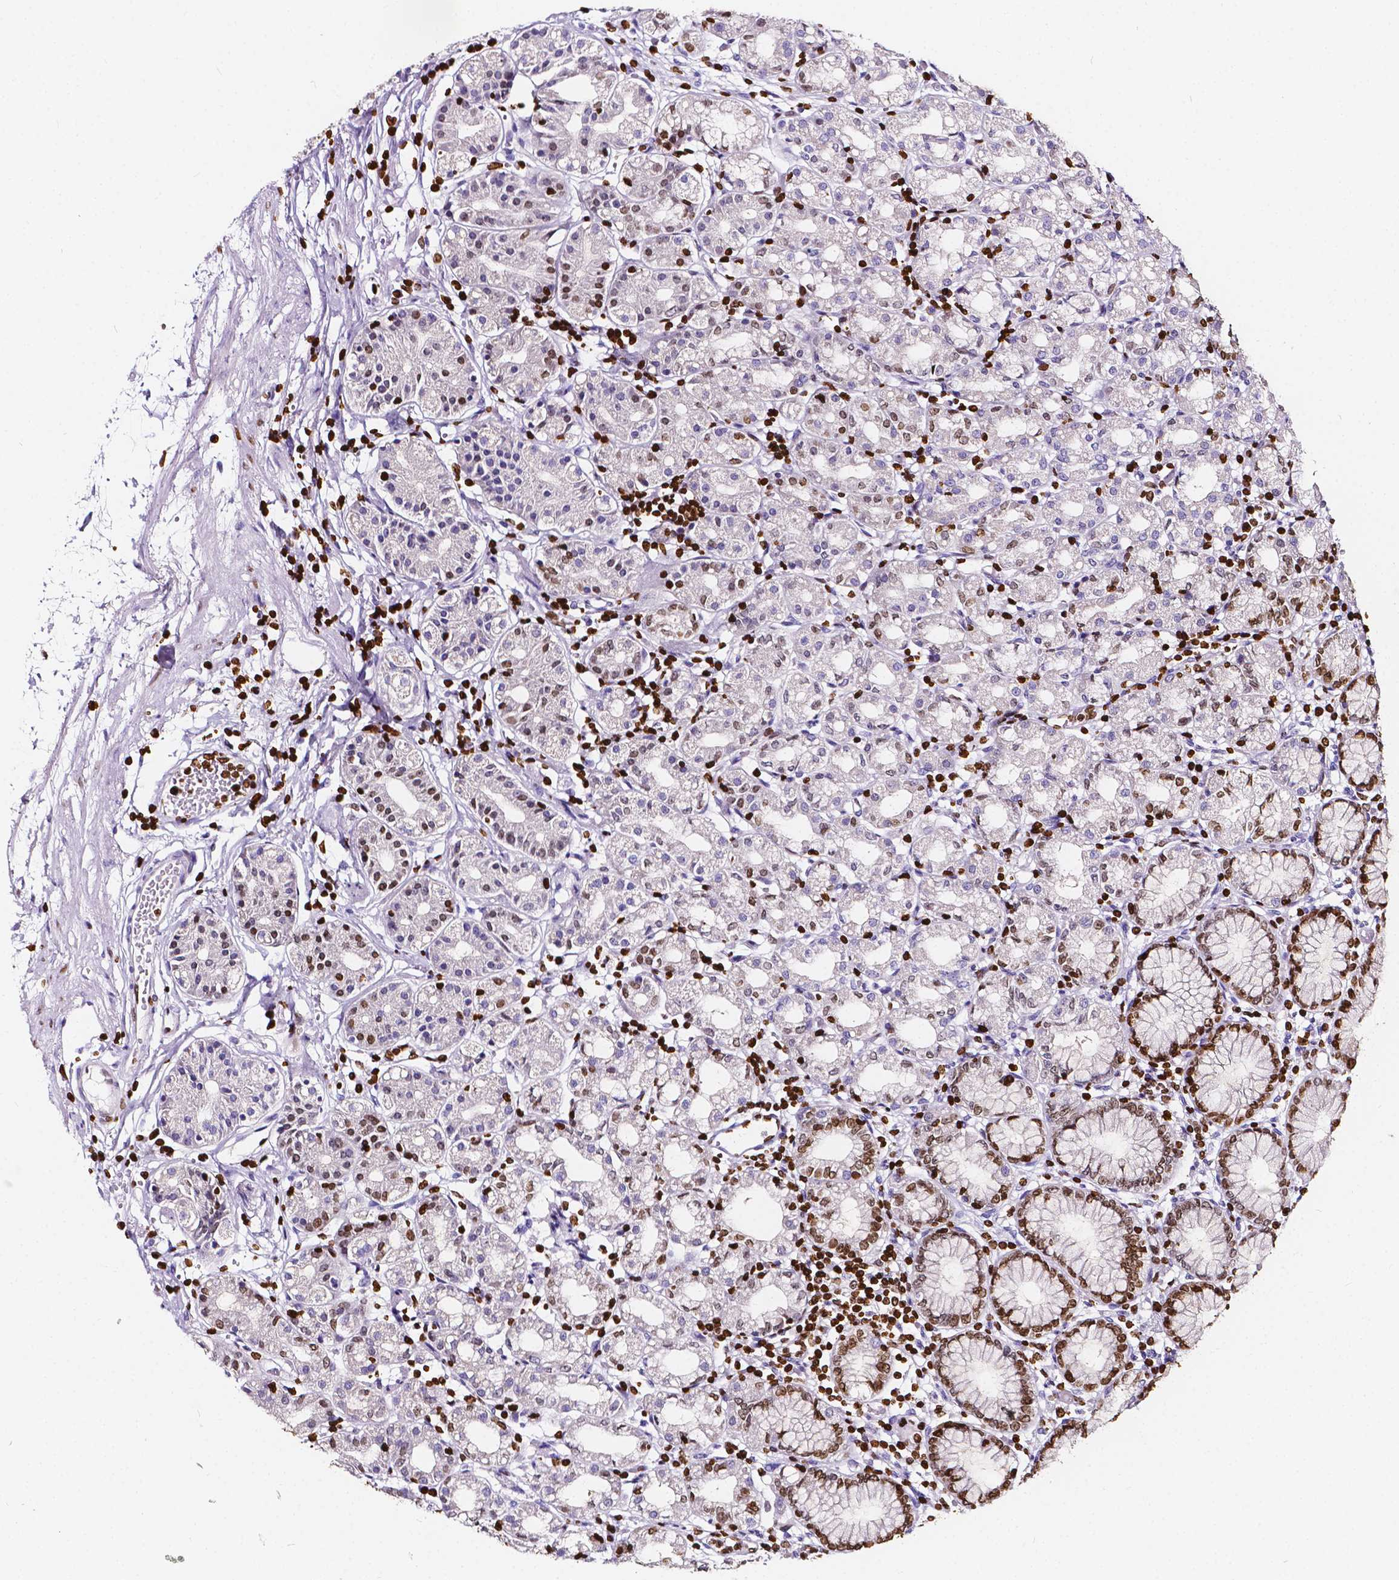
{"staining": {"intensity": "moderate", "quantity": "<25%", "location": "nuclear"}, "tissue": "stomach", "cell_type": "Glandular cells", "image_type": "normal", "snomed": [{"axis": "morphology", "description": "Normal tissue, NOS"}, {"axis": "topography", "description": "Skeletal muscle"}, {"axis": "topography", "description": "Stomach"}], "caption": "This micrograph reveals immunohistochemistry staining of normal stomach, with low moderate nuclear positivity in about <25% of glandular cells.", "gene": "CBY3", "patient": {"sex": "female", "age": 57}}